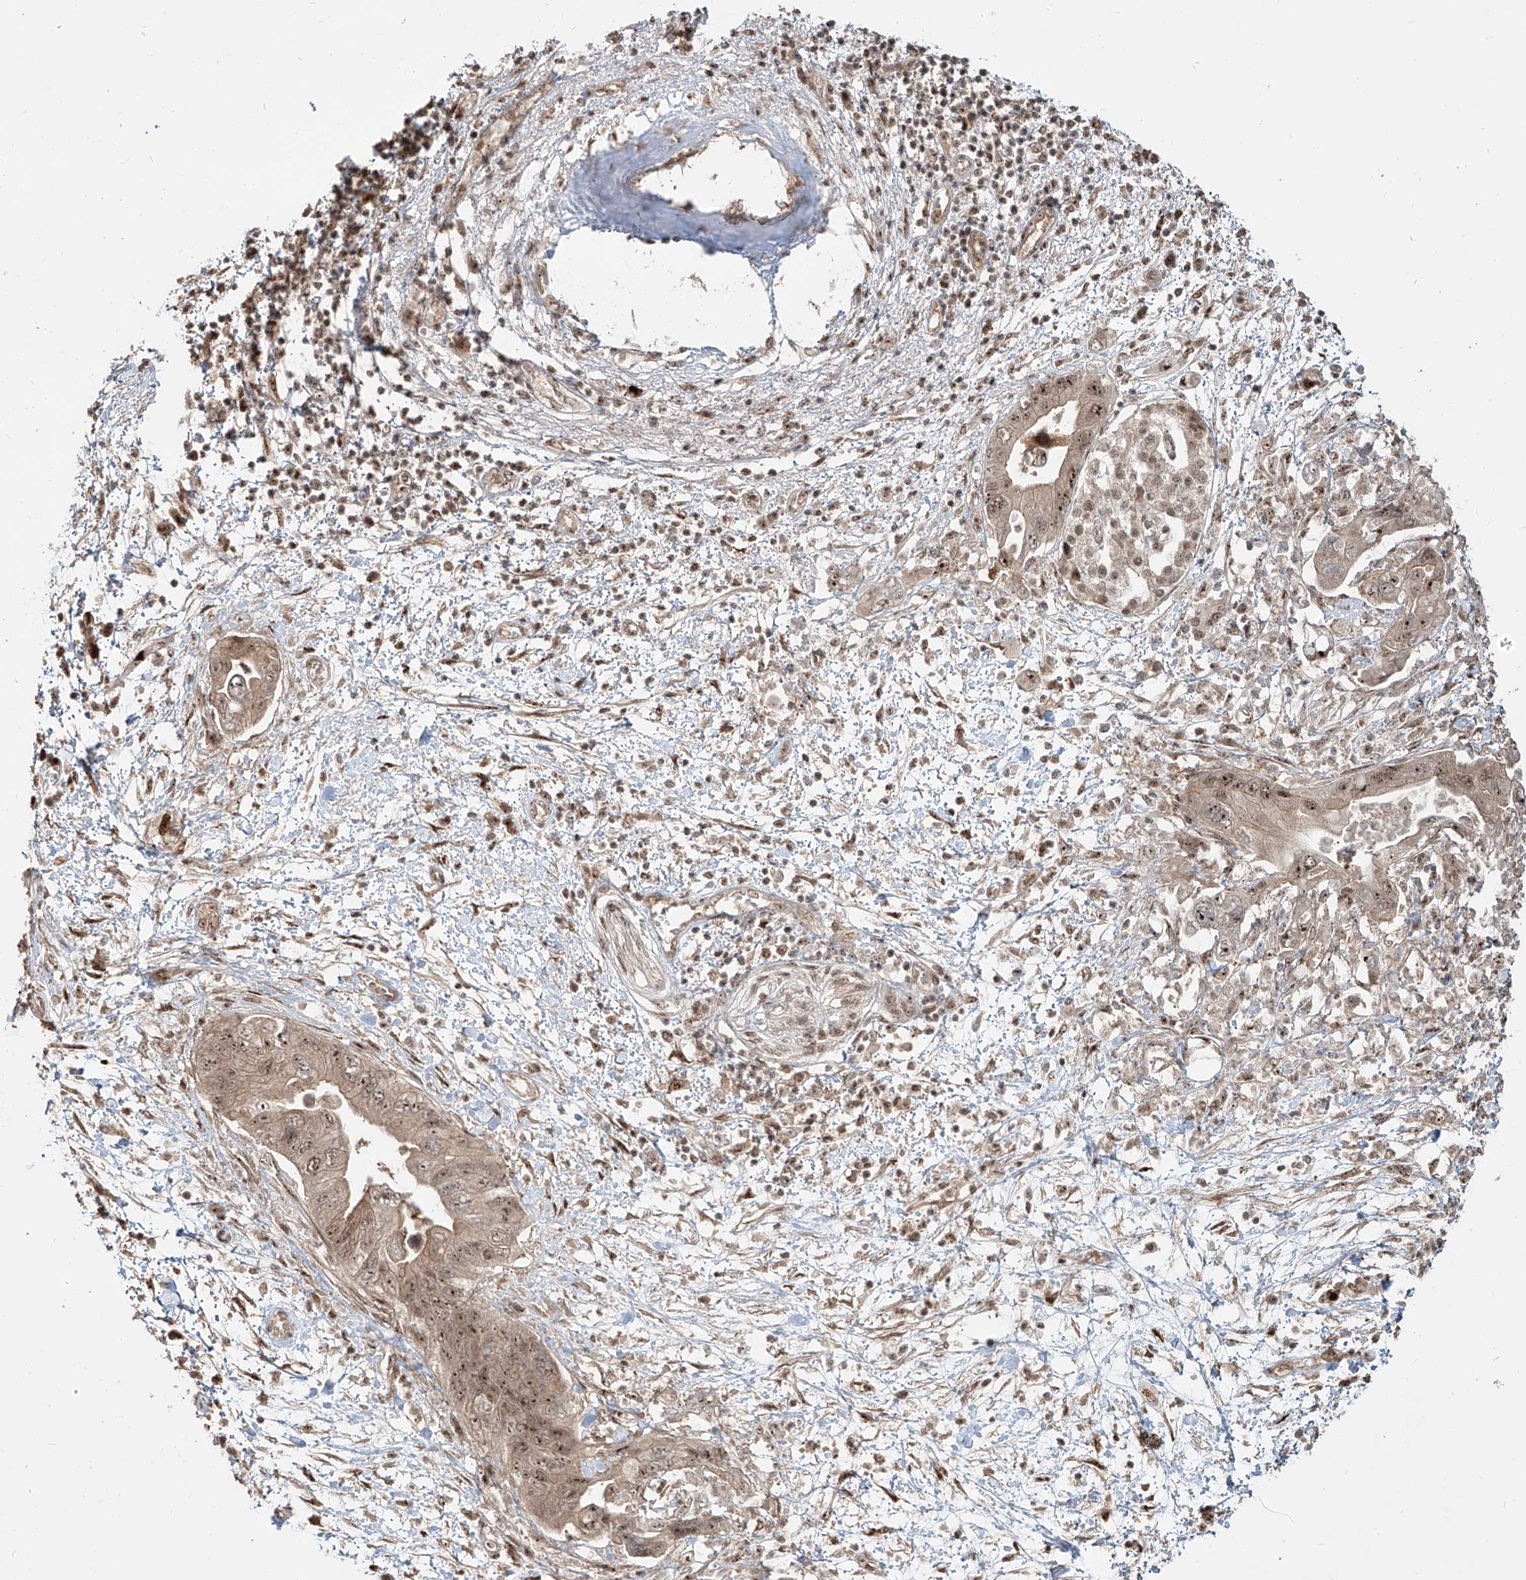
{"staining": {"intensity": "moderate", "quantity": ">75%", "location": "cytoplasmic/membranous,nuclear"}, "tissue": "pancreatic cancer", "cell_type": "Tumor cells", "image_type": "cancer", "snomed": [{"axis": "morphology", "description": "Adenocarcinoma, NOS"}, {"axis": "topography", "description": "Pancreas"}], "caption": "This image shows IHC staining of pancreatic adenocarcinoma, with medium moderate cytoplasmic/membranous and nuclear positivity in approximately >75% of tumor cells.", "gene": "ZNF710", "patient": {"sex": "female", "age": 73}}